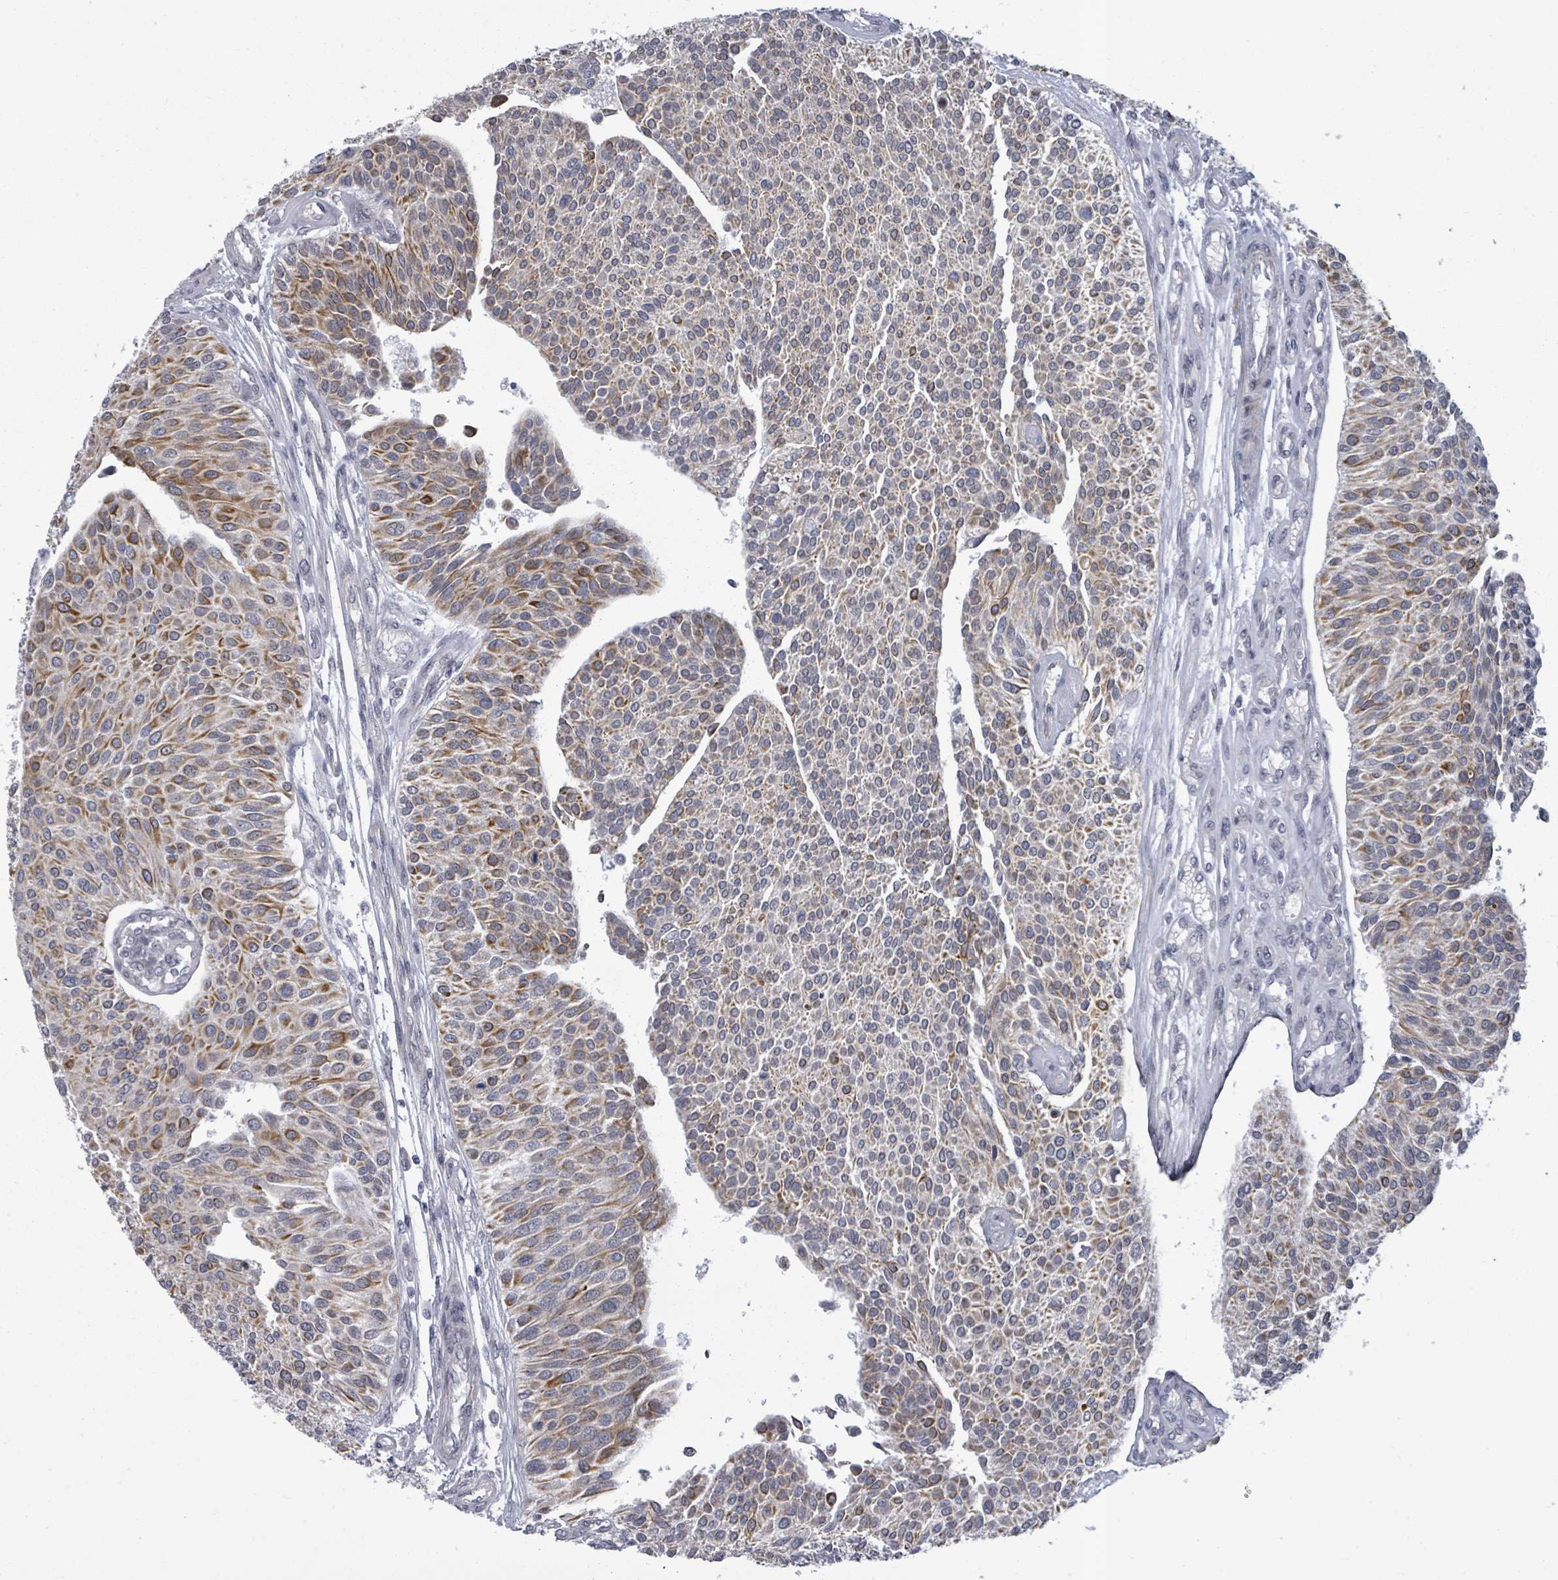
{"staining": {"intensity": "strong", "quantity": "25%-75%", "location": "cytoplasmic/membranous"}, "tissue": "urothelial cancer", "cell_type": "Tumor cells", "image_type": "cancer", "snomed": [{"axis": "morphology", "description": "Urothelial carcinoma, NOS"}, {"axis": "topography", "description": "Urinary bladder"}], "caption": "Immunohistochemistry (IHC) histopathology image of human transitional cell carcinoma stained for a protein (brown), which reveals high levels of strong cytoplasmic/membranous positivity in approximately 25%-75% of tumor cells.", "gene": "PTPN20", "patient": {"sex": "male", "age": 55}}